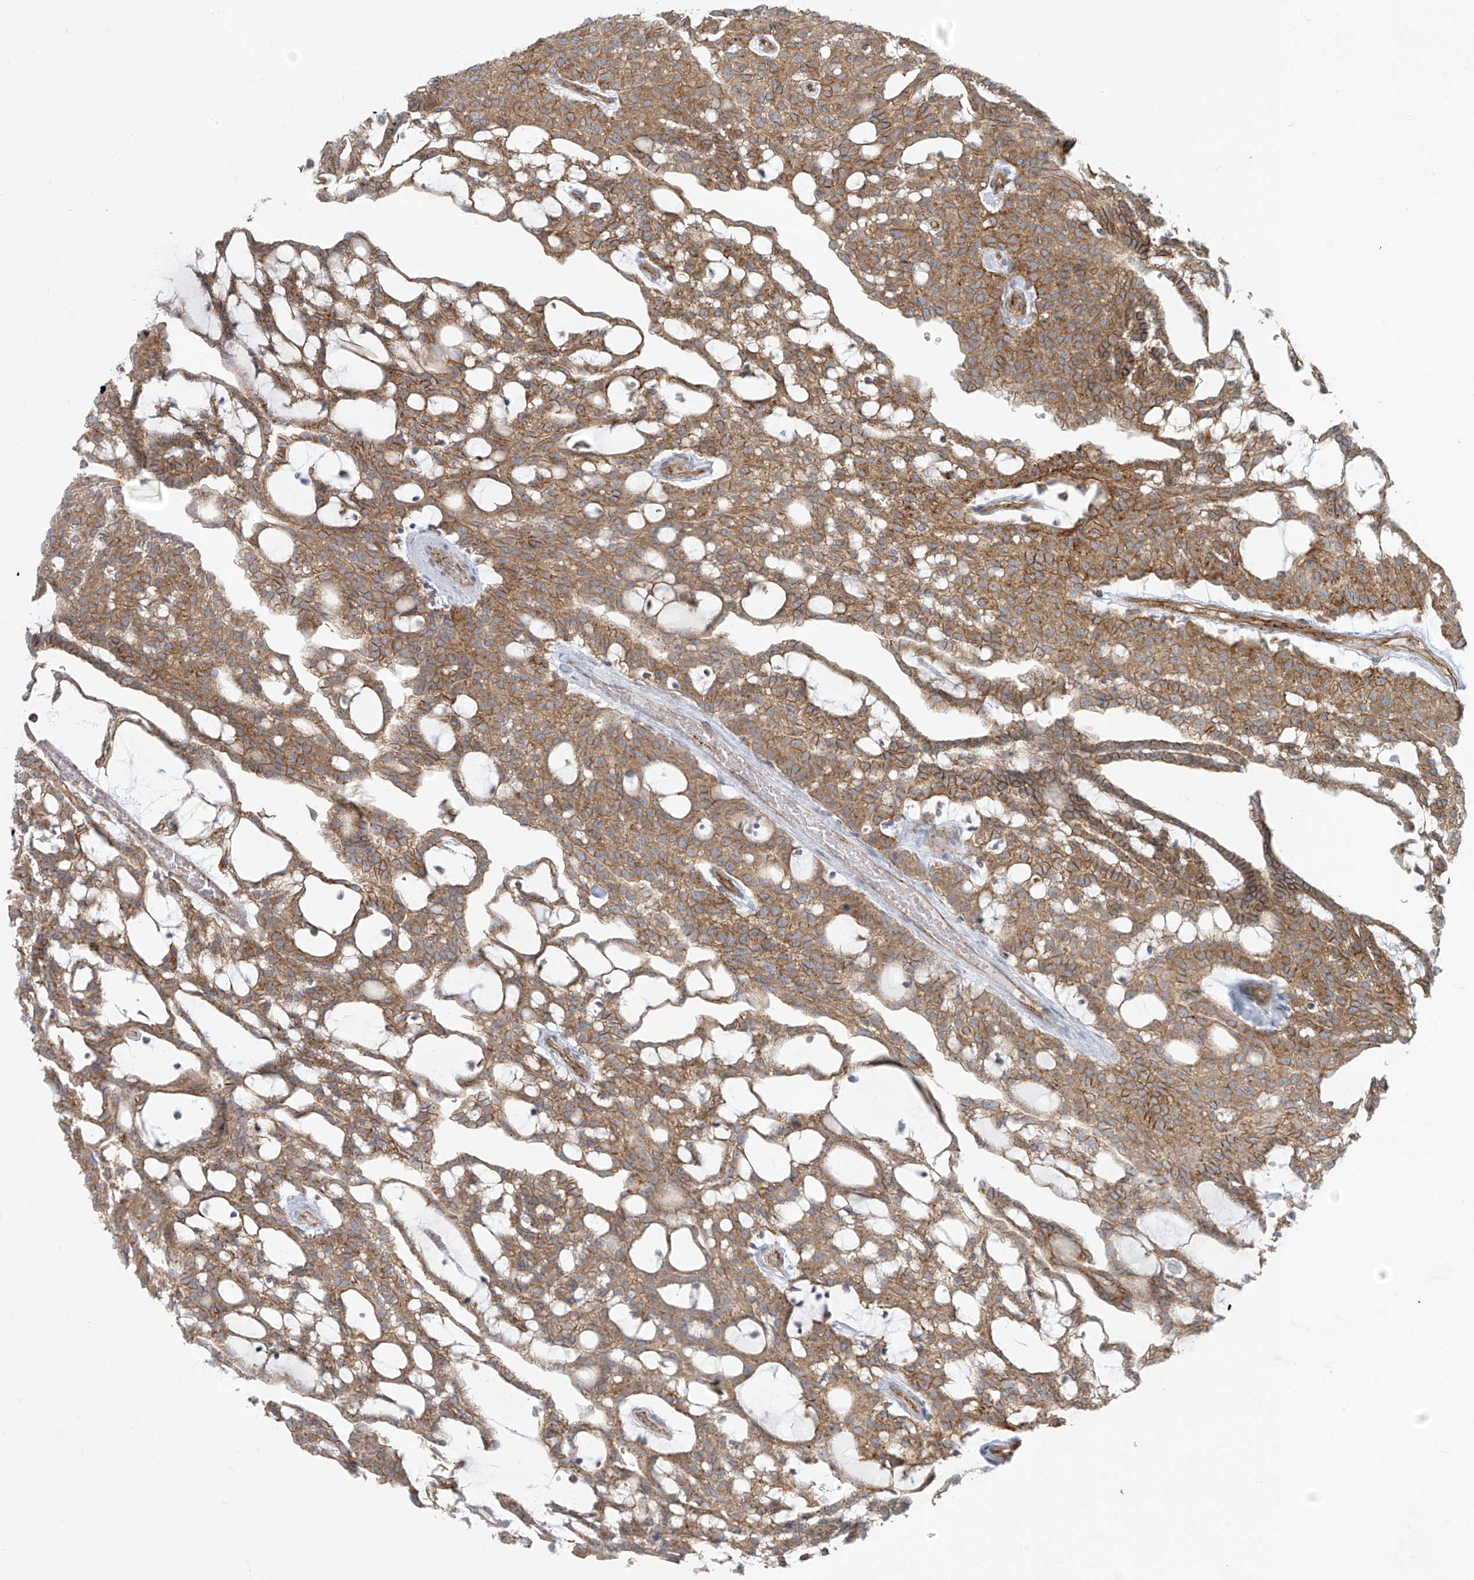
{"staining": {"intensity": "moderate", "quantity": ">75%", "location": "cytoplasmic/membranous"}, "tissue": "renal cancer", "cell_type": "Tumor cells", "image_type": "cancer", "snomed": [{"axis": "morphology", "description": "Adenocarcinoma, NOS"}, {"axis": "topography", "description": "Kidney"}], "caption": "The image reveals immunohistochemical staining of renal cancer. There is moderate cytoplasmic/membranous expression is present in about >75% of tumor cells.", "gene": "LZTS3", "patient": {"sex": "male", "age": 63}}